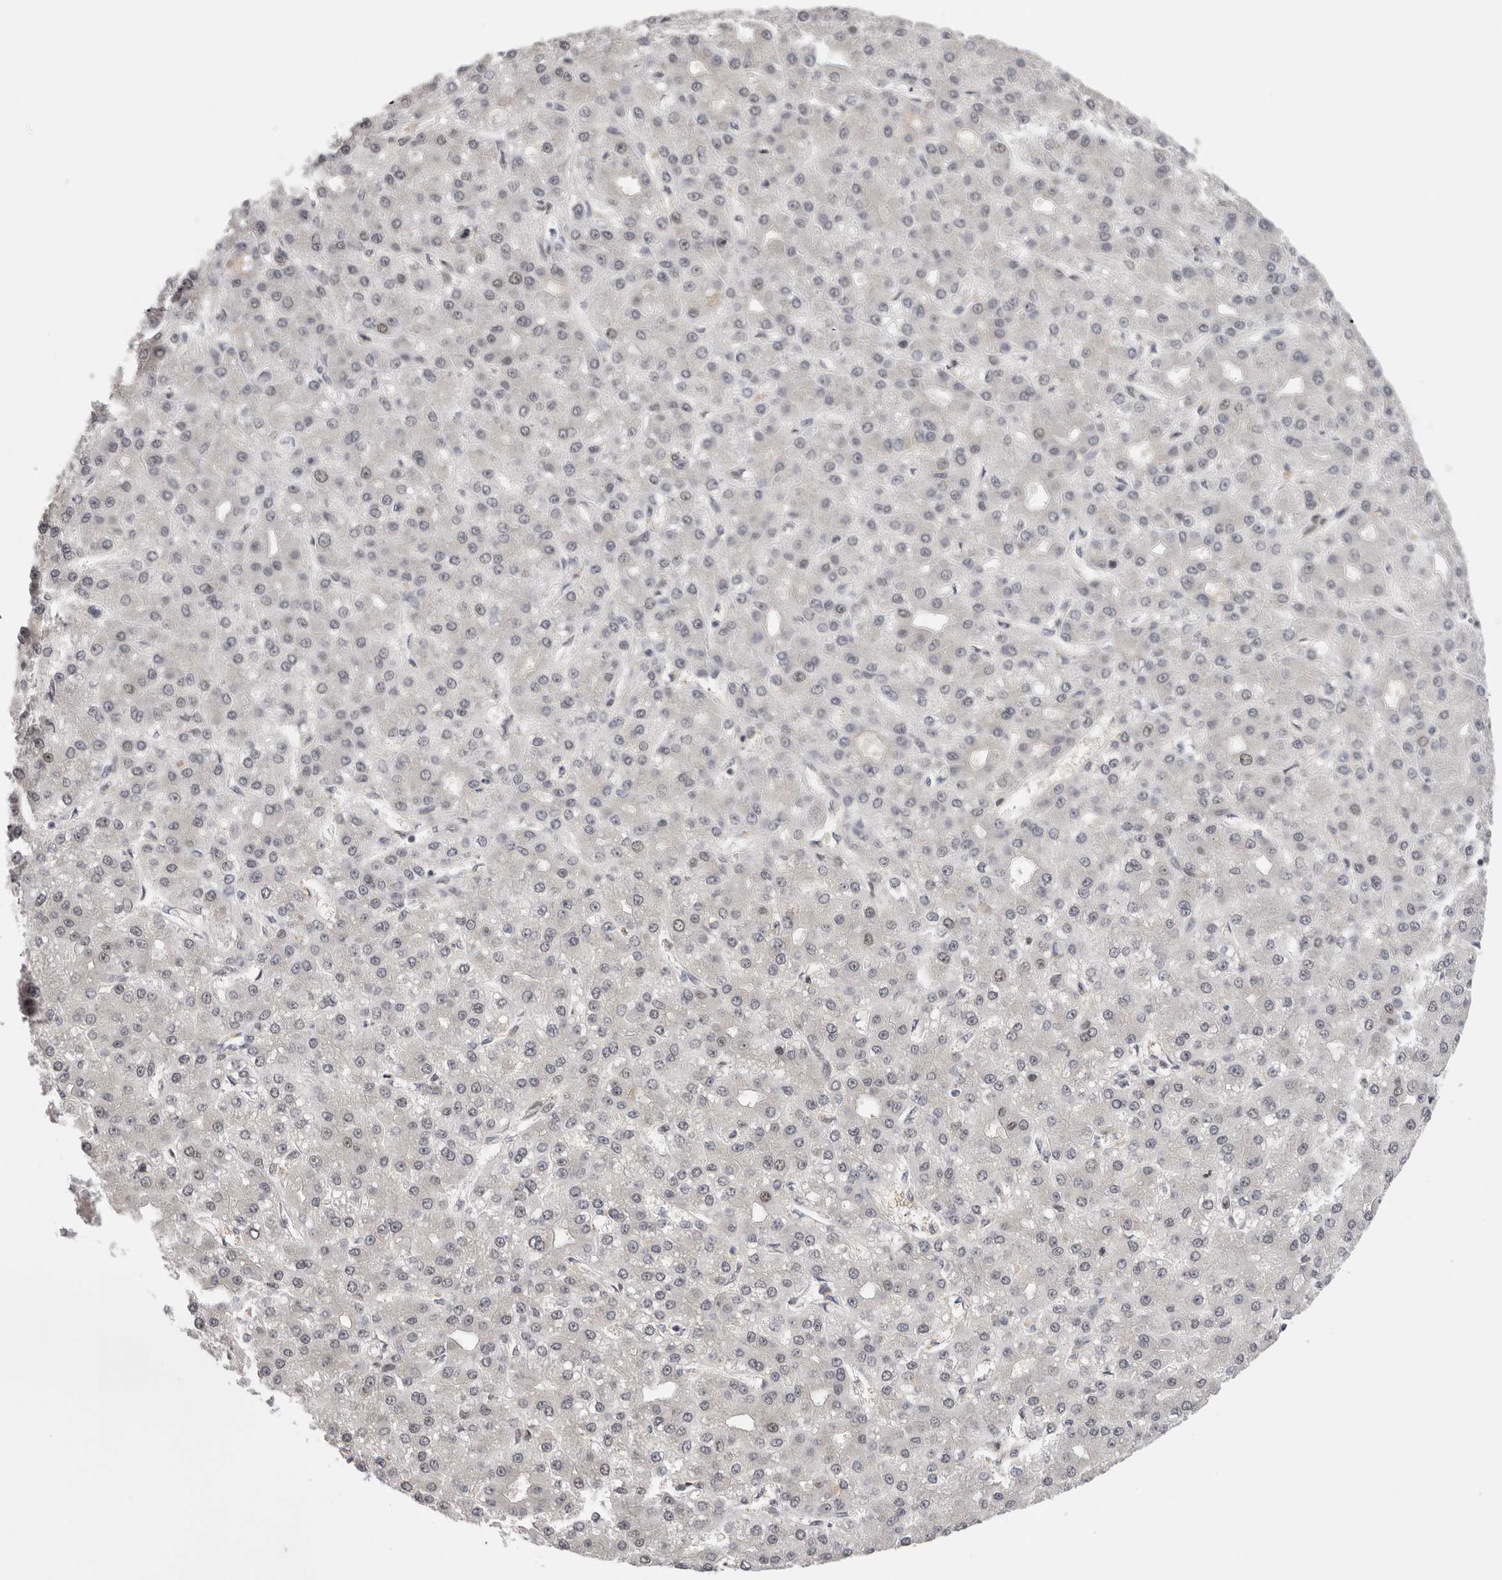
{"staining": {"intensity": "negative", "quantity": "none", "location": "none"}, "tissue": "liver cancer", "cell_type": "Tumor cells", "image_type": "cancer", "snomed": [{"axis": "morphology", "description": "Carcinoma, Hepatocellular, NOS"}, {"axis": "topography", "description": "Liver"}], "caption": "Immunohistochemistry (IHC) histopathology image of neoplastic tissue: liver cancer stained with DAB exhibits no significant protein expression in tumor cells.", "gene": "ZNF521", "patient": {"sex": "male", "age": 67}}